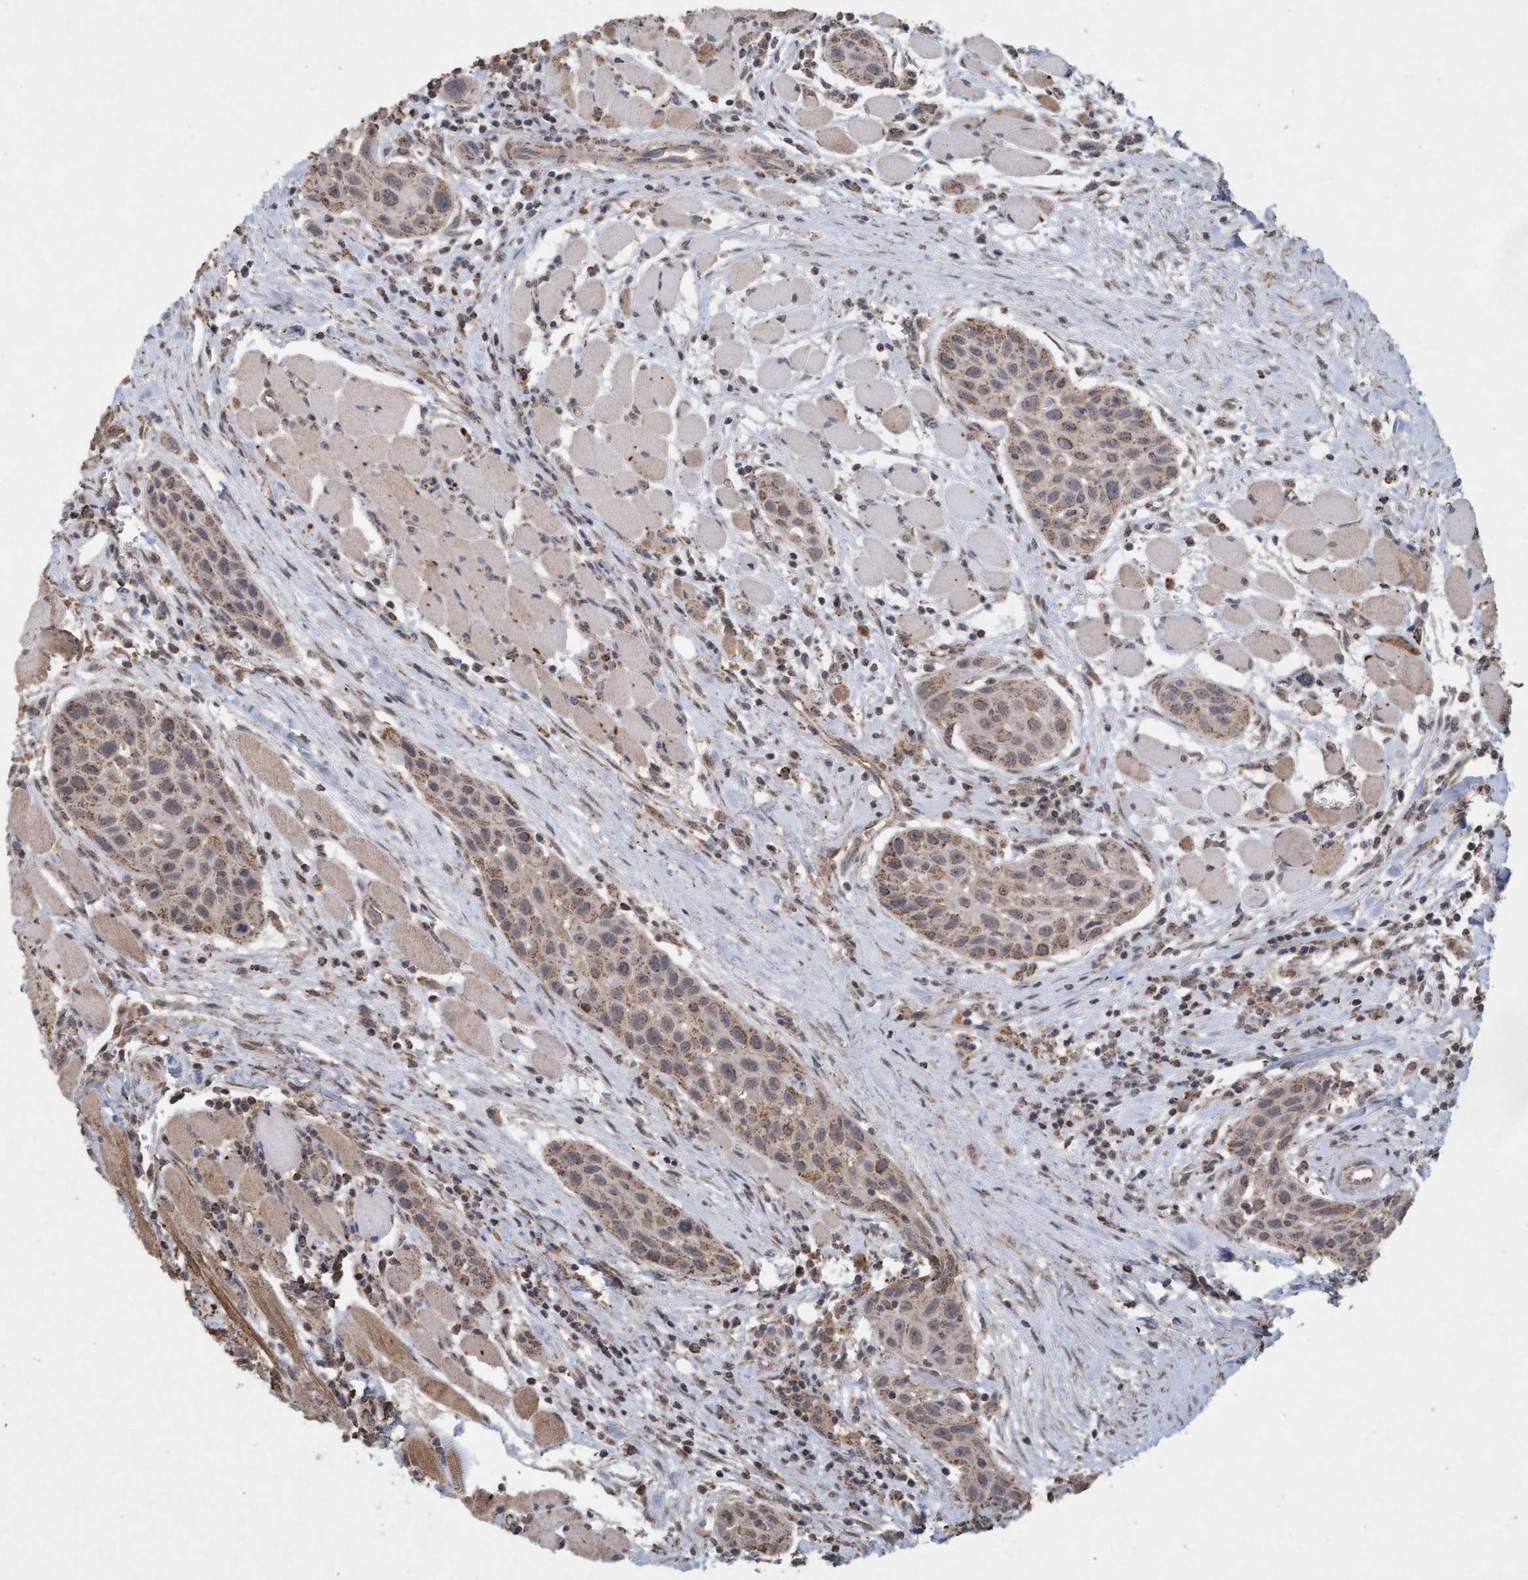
{"staining": {"intensity": "weak", "quantity": ">75%", "location": "cytoplasmic/membranous"}, "tissue": "head and neck cancer", "cell_type": "Tumor cells", "image_type": "cancer", "snomed": [{"axis": "morphology", "description": "Squamous cell carcinoma, NOS"}, {"axis": "topography", "description": "Oral tissue"}, {"axis": "topography", "description": "Head-Neck"}], "caption": "Immunohistochemical staining of human head and neck squamous cell carcinoma displays low levels of weak cytoplasmic/membranous protein expression in approximately >75% of tumor cells.", "gene": "VSIG8", "patient": {"sex": "female", "age": 50}}